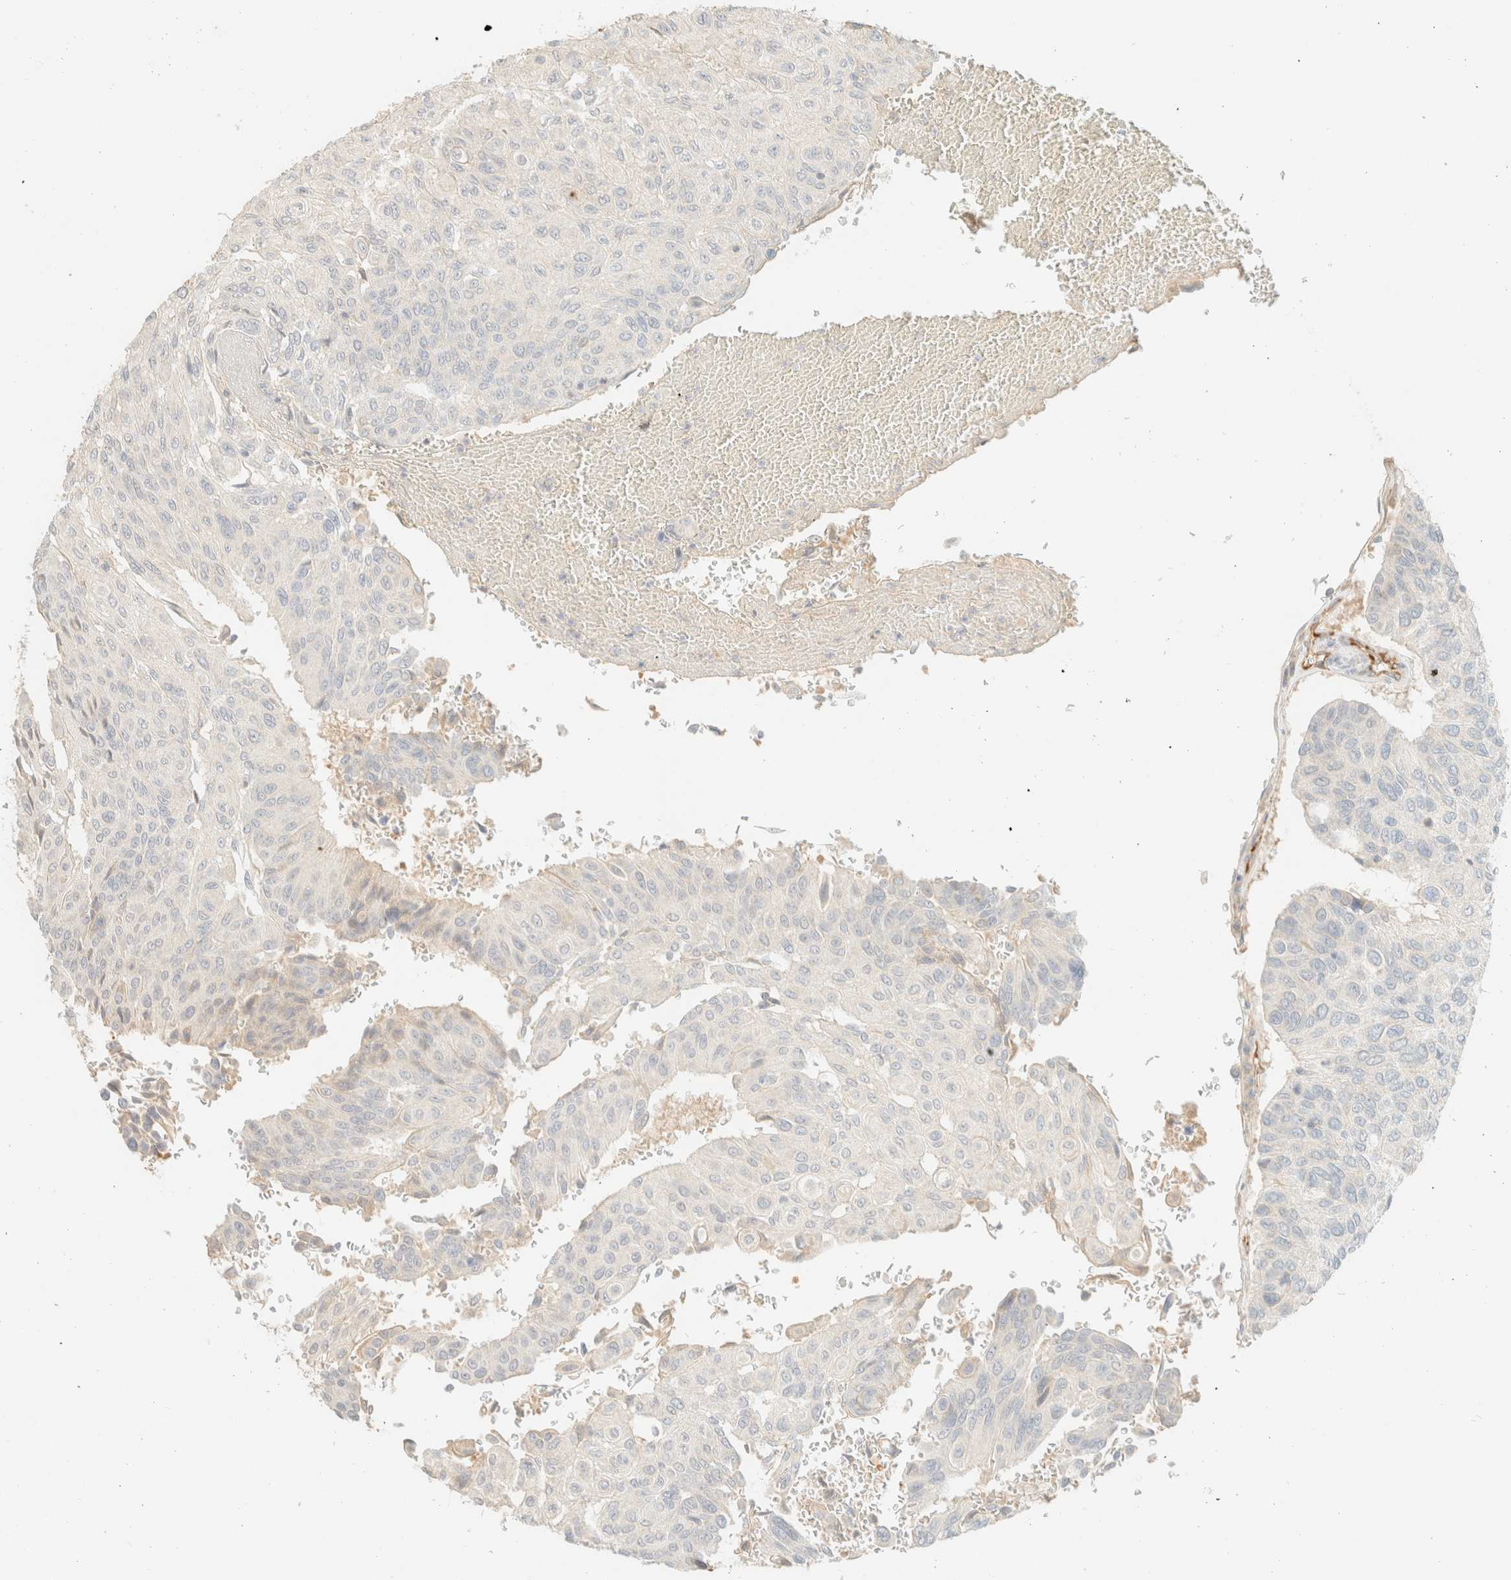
{"staining": {"intensity": "negative", "quantity": "none", "location": "none"}, "tissue": "urothelial cancer", "cell_type": "Tumor cells", "image_type": "cancer", "snomed": [{"axis": "morphology", "description": "Urothelial carcinoma, High grade"}, {"axis": "topography", "description": "Urinary bladder"}], "caption": "High power microscopy histopathology image of an immunohistochemistry (IHC) photomicrograph of urothelial cancer, revealing no significant positivity in tumor cells.", "gene": "SPARCL1", "patient": {"sex": "male", "age": 66}}